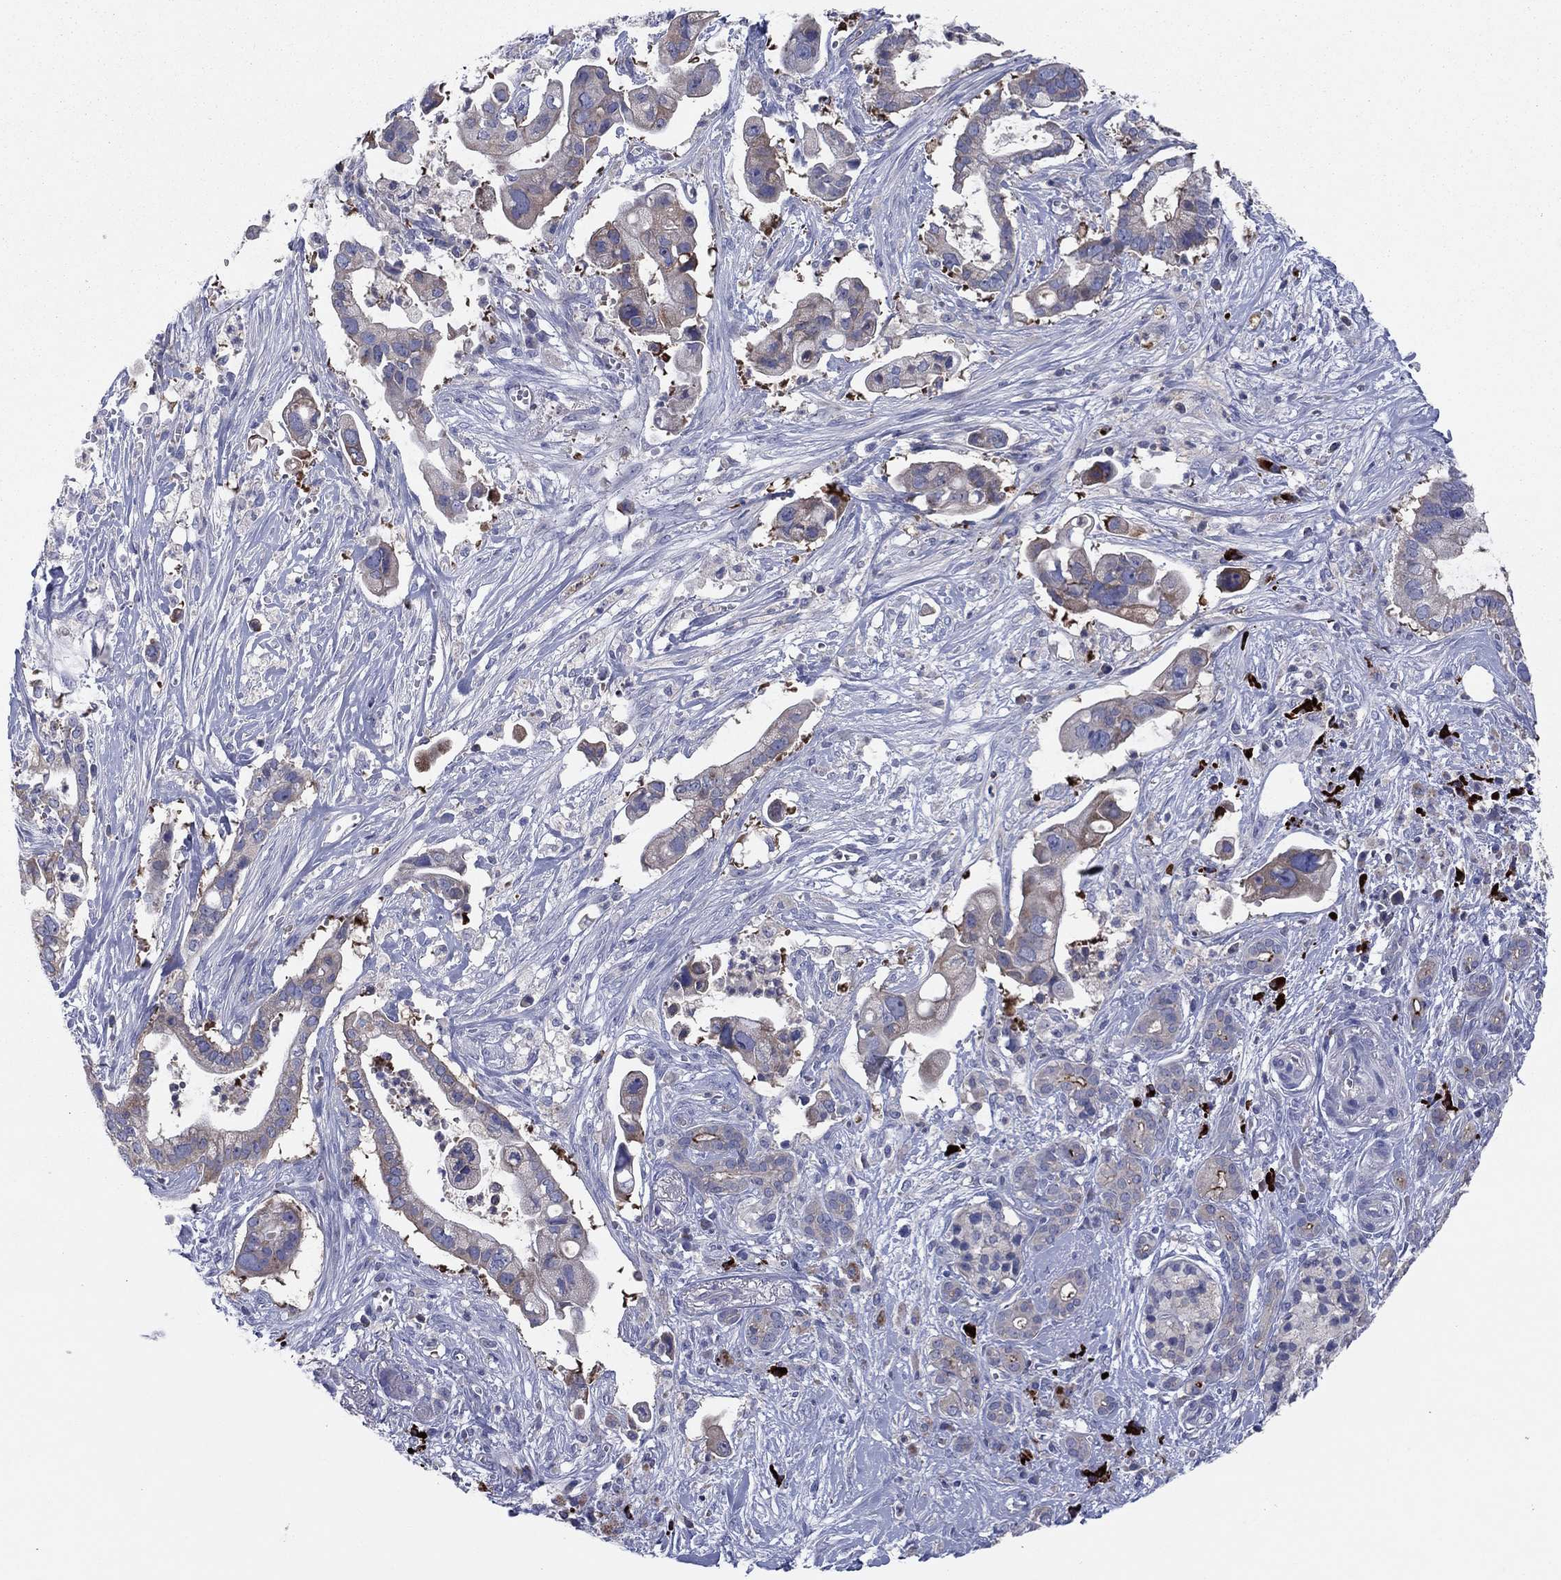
{"staining": {"intensity": "weak", "quantity": "<25%", "location": "cytoplasmic/membranous"}, "tissue": "pancreatic cancer", "cell_type": "Tumor cells", "image_type": "cancer", "snomed": [{"axis": "morphology", "description": "Adenocarcinoma, NOS"}, {"axis": "topography", "description": "Pancreas"}], "caption": "Tumor cells are negative for brown protein staining in pancreatic adenocarcinoma.", "gene": "PVR", "patient": {"sex": "male", "age": 61}}